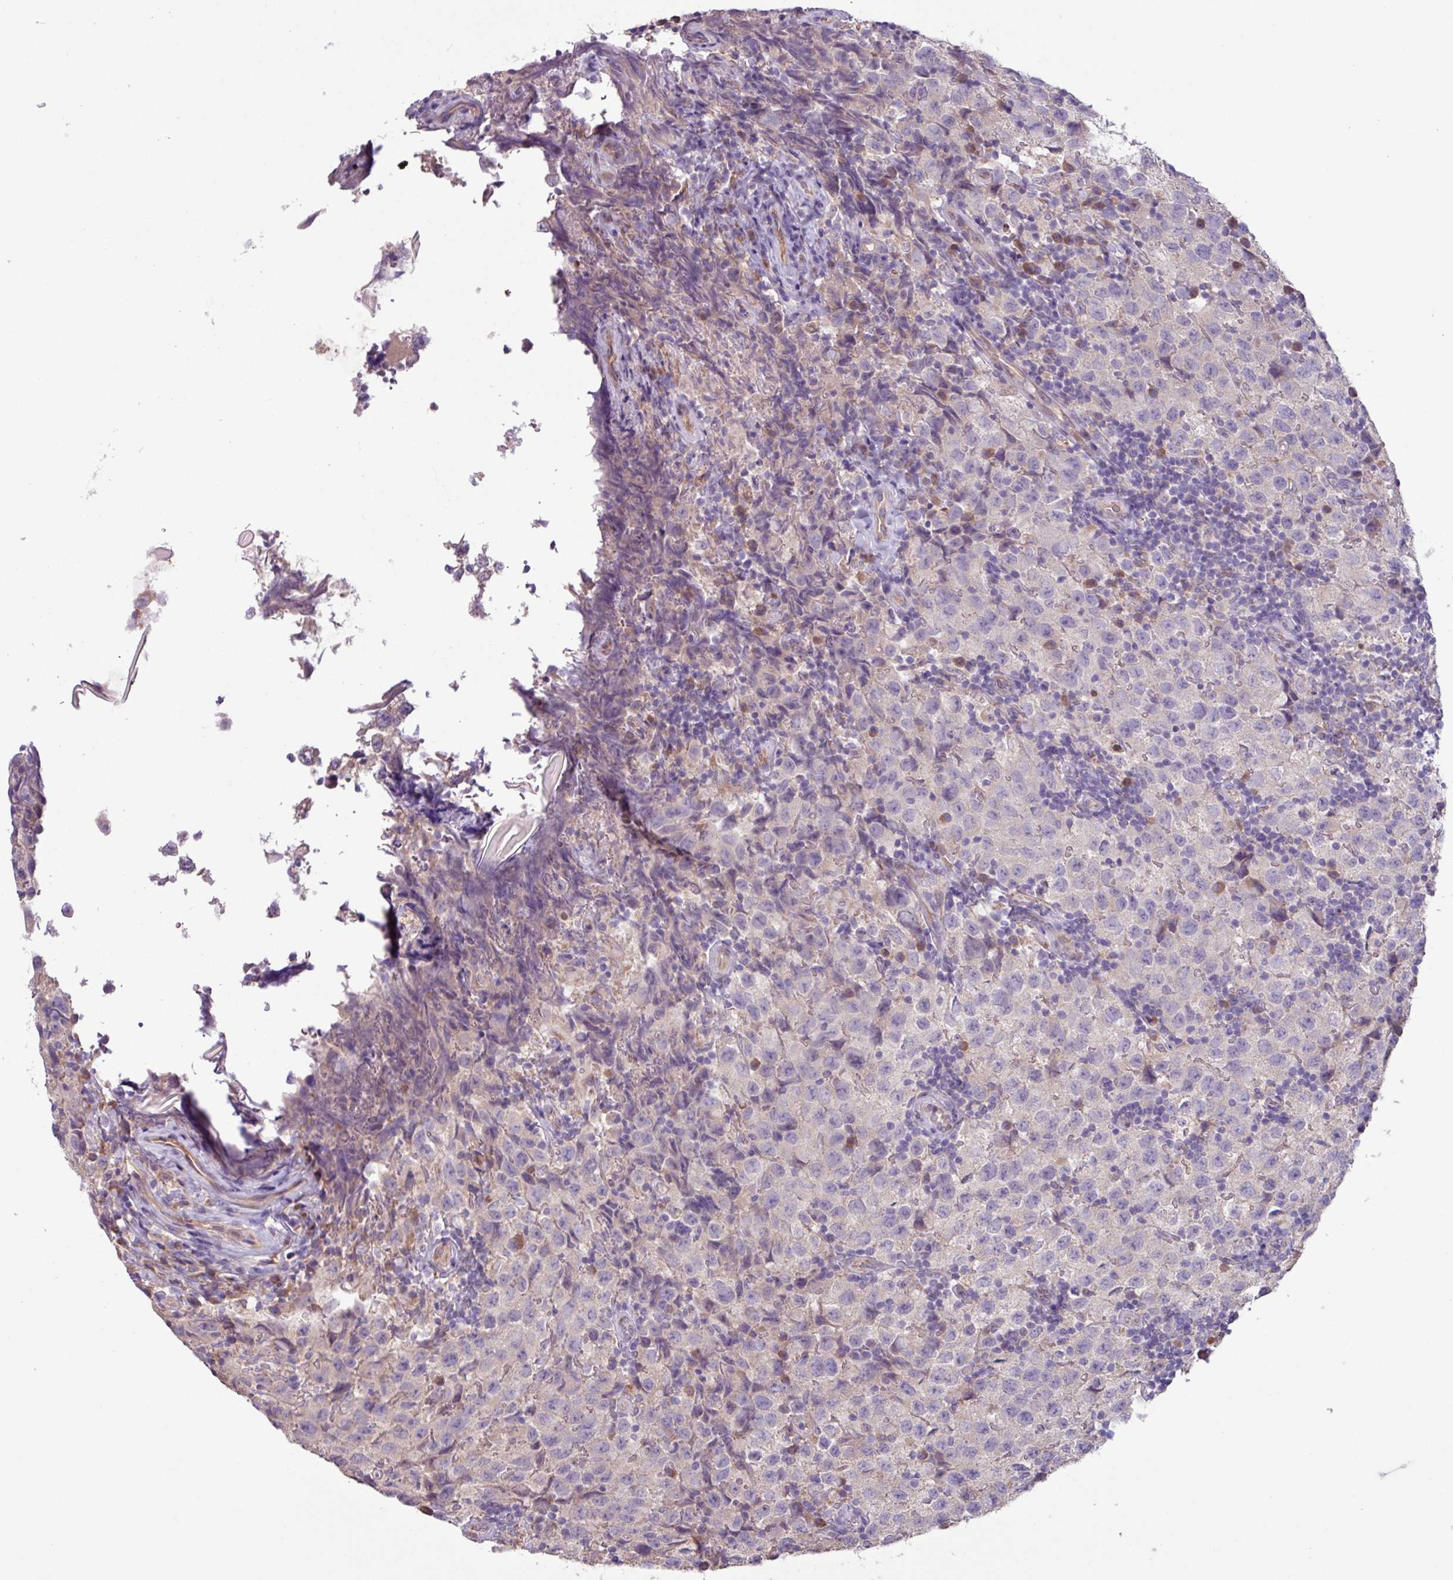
{"staining": {"intensity": "negative", "quantity": "none", "location": "none"}, "tissue": "testis cancer", "cell_type": "Tumor cells", "image_type": "cancer", "snomed": [{"axis": "morphology", "description": "Seminoma, NOS"}, {"axis": "morphology", "description": "Carcinoma, Embryonal, NOS"}, {"axis": "topography", "description": "Testis"}], "caption": "DAB (3,3'-diaminobenzidine) immunohistochemical staining of human testis embryonal carcinoma shows no significant expression in tumor cells. Nuclei are stained in blue.", "gene": "C20orf27", "patient": {"sex": "male", "age": 41}}